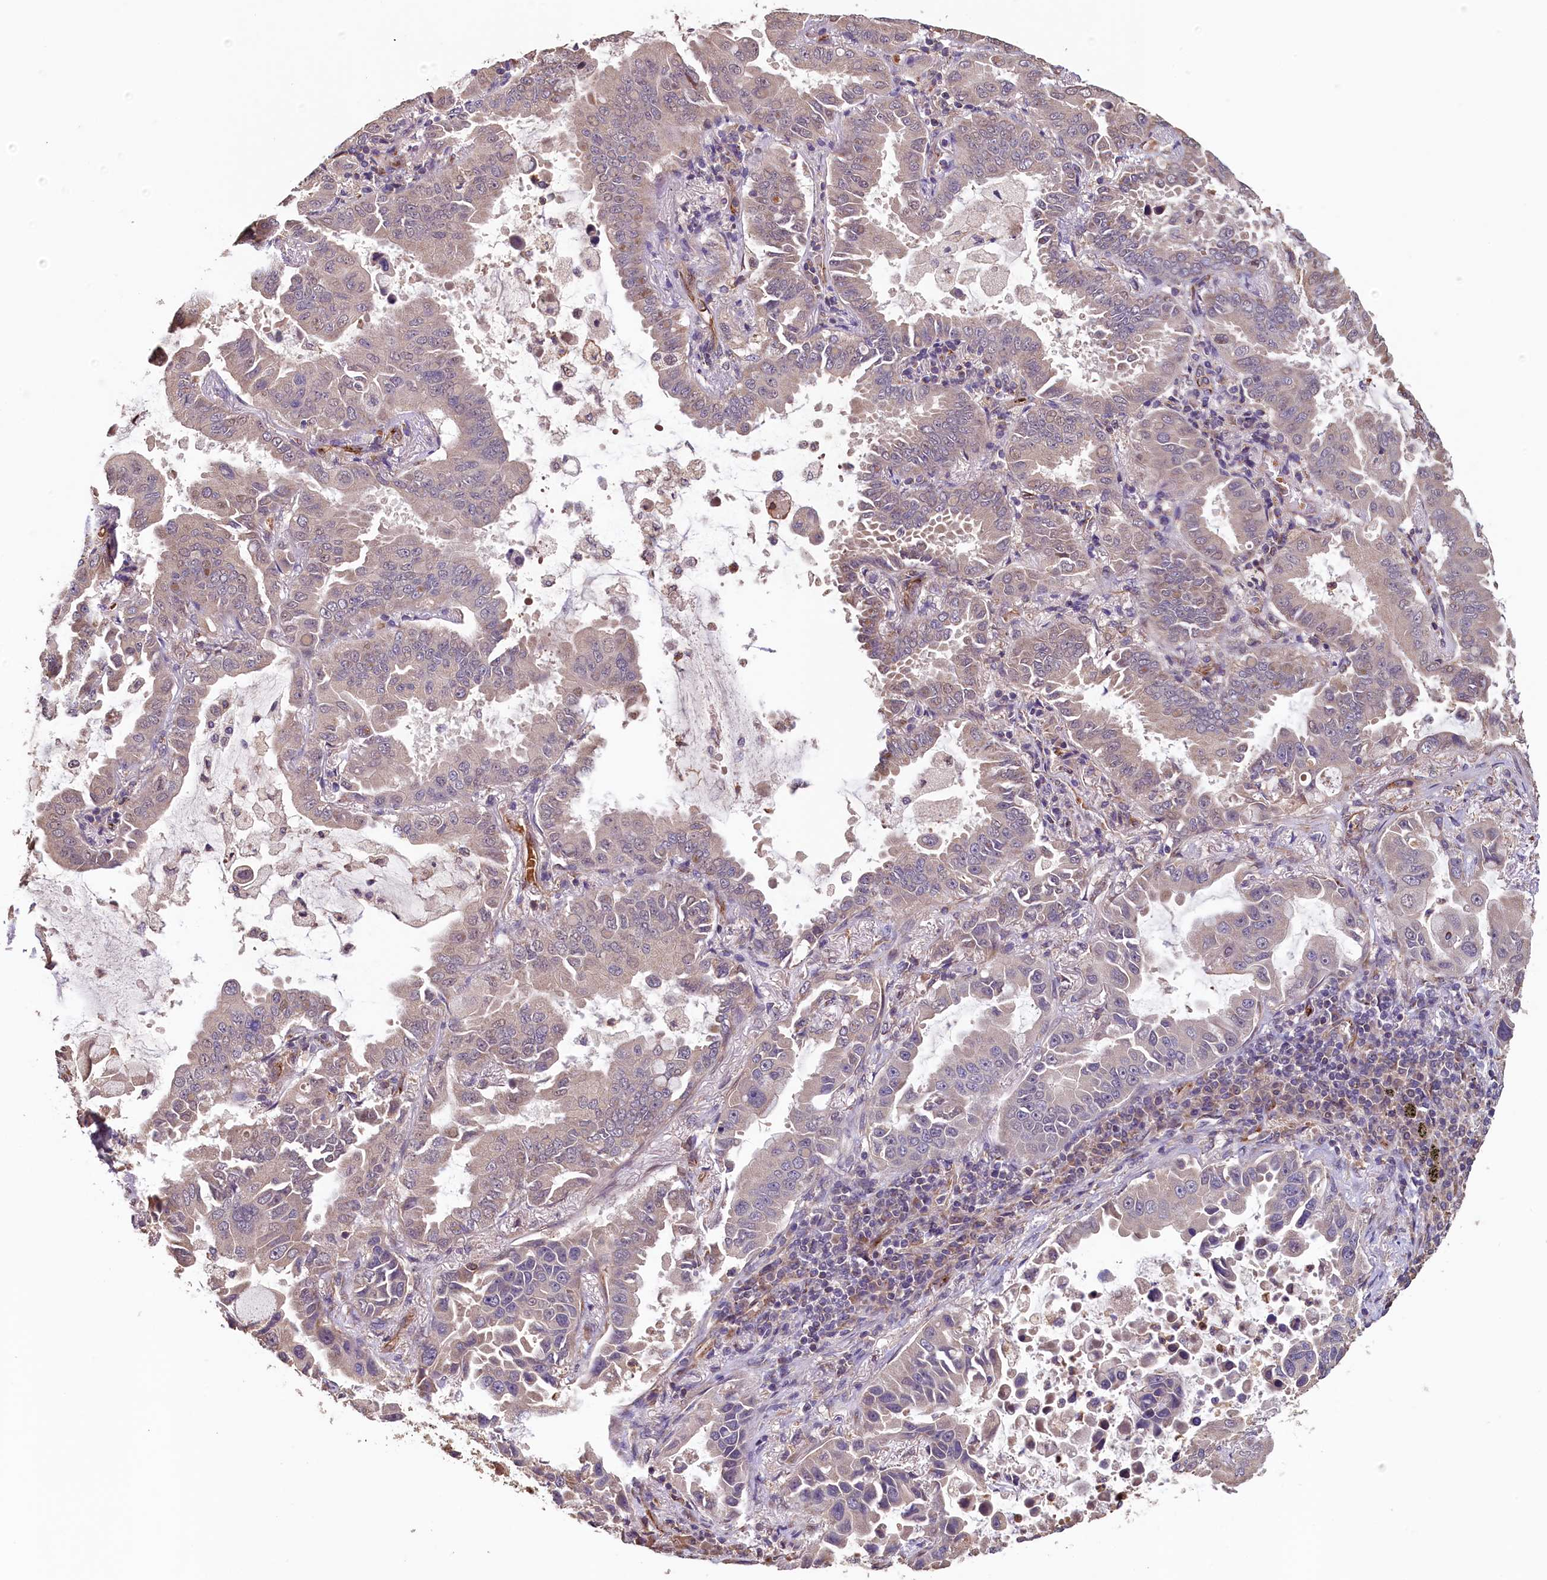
{"staining": {"intensity": "negative", "quantity": "none", "location": "none"}, "tissue": "lung cancer", "cell_type": "Tumor cells", "image_type": "cancer", "snomed": [{"axis": "morphology", "description": "Adenocarcinoma, NOS"}, {"axis": "topography", "description": "Lung"}], "caption": "The IHC micrograph has no significant staining in tumor cells of lung cancer tissue.", "gene": "ACSBG1", "patient": {"sex": "male", "age": 64}}